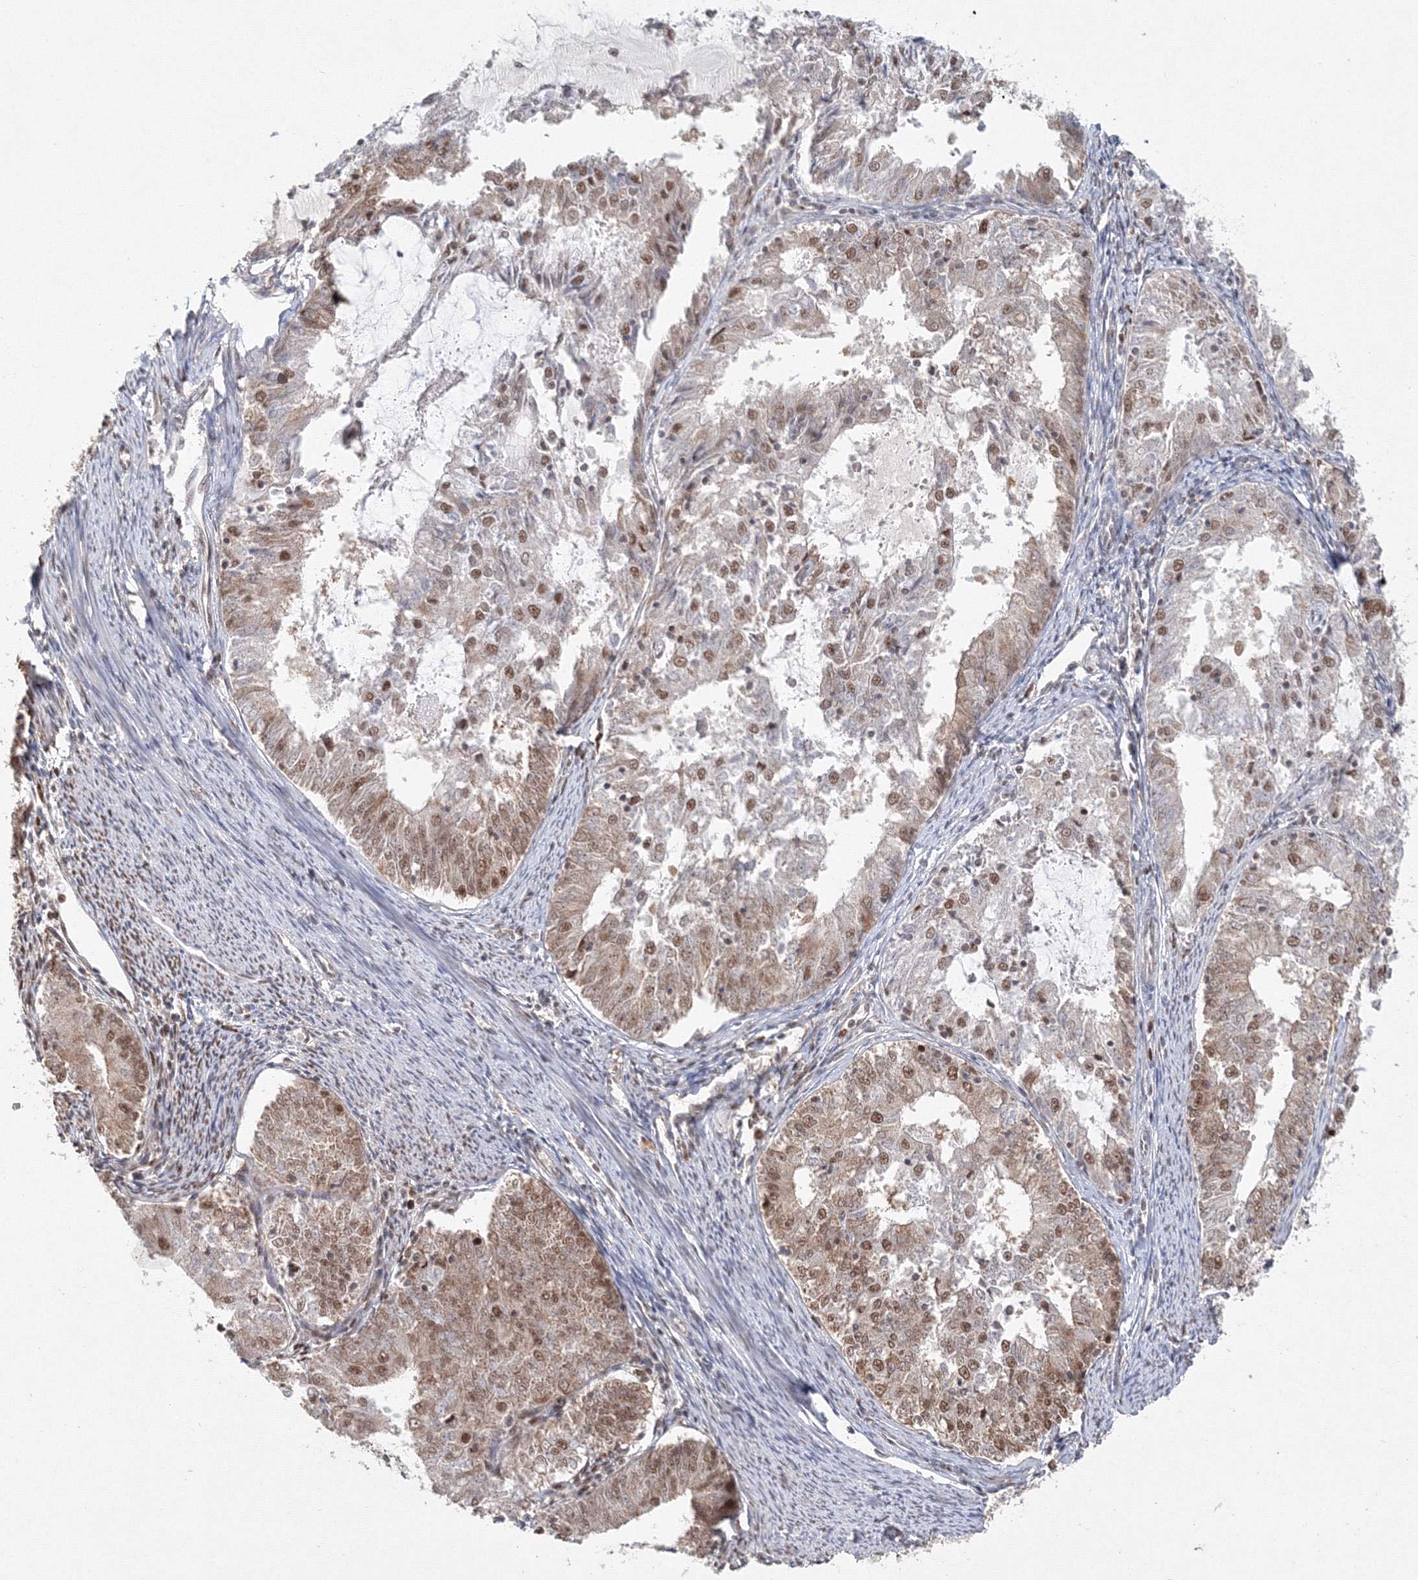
{"staining": {"intensity": "moderate", "quantity": ">75%", "location": "cytoplasmic/membranous,nuclear"}, "tissue": "endometrial cancer", "cell_type": "Tumor cells", "image_type": "cancer", "snomed": [{"axis": "morphology", "description": "Adenocarcinoma, NOS"}, {"axis": "topography", "description": "Endometrium"}], "caption": "IHC of human endometrial cancer (adenocarcinoma) shows medium levels of moderate cytoplasmic/membranous and nuclear expression in approximately >75% of tumor cells. Nuclei are stained in blue.", "gene": "IWS1", "patient": {"sex": "female", "age": 57}}